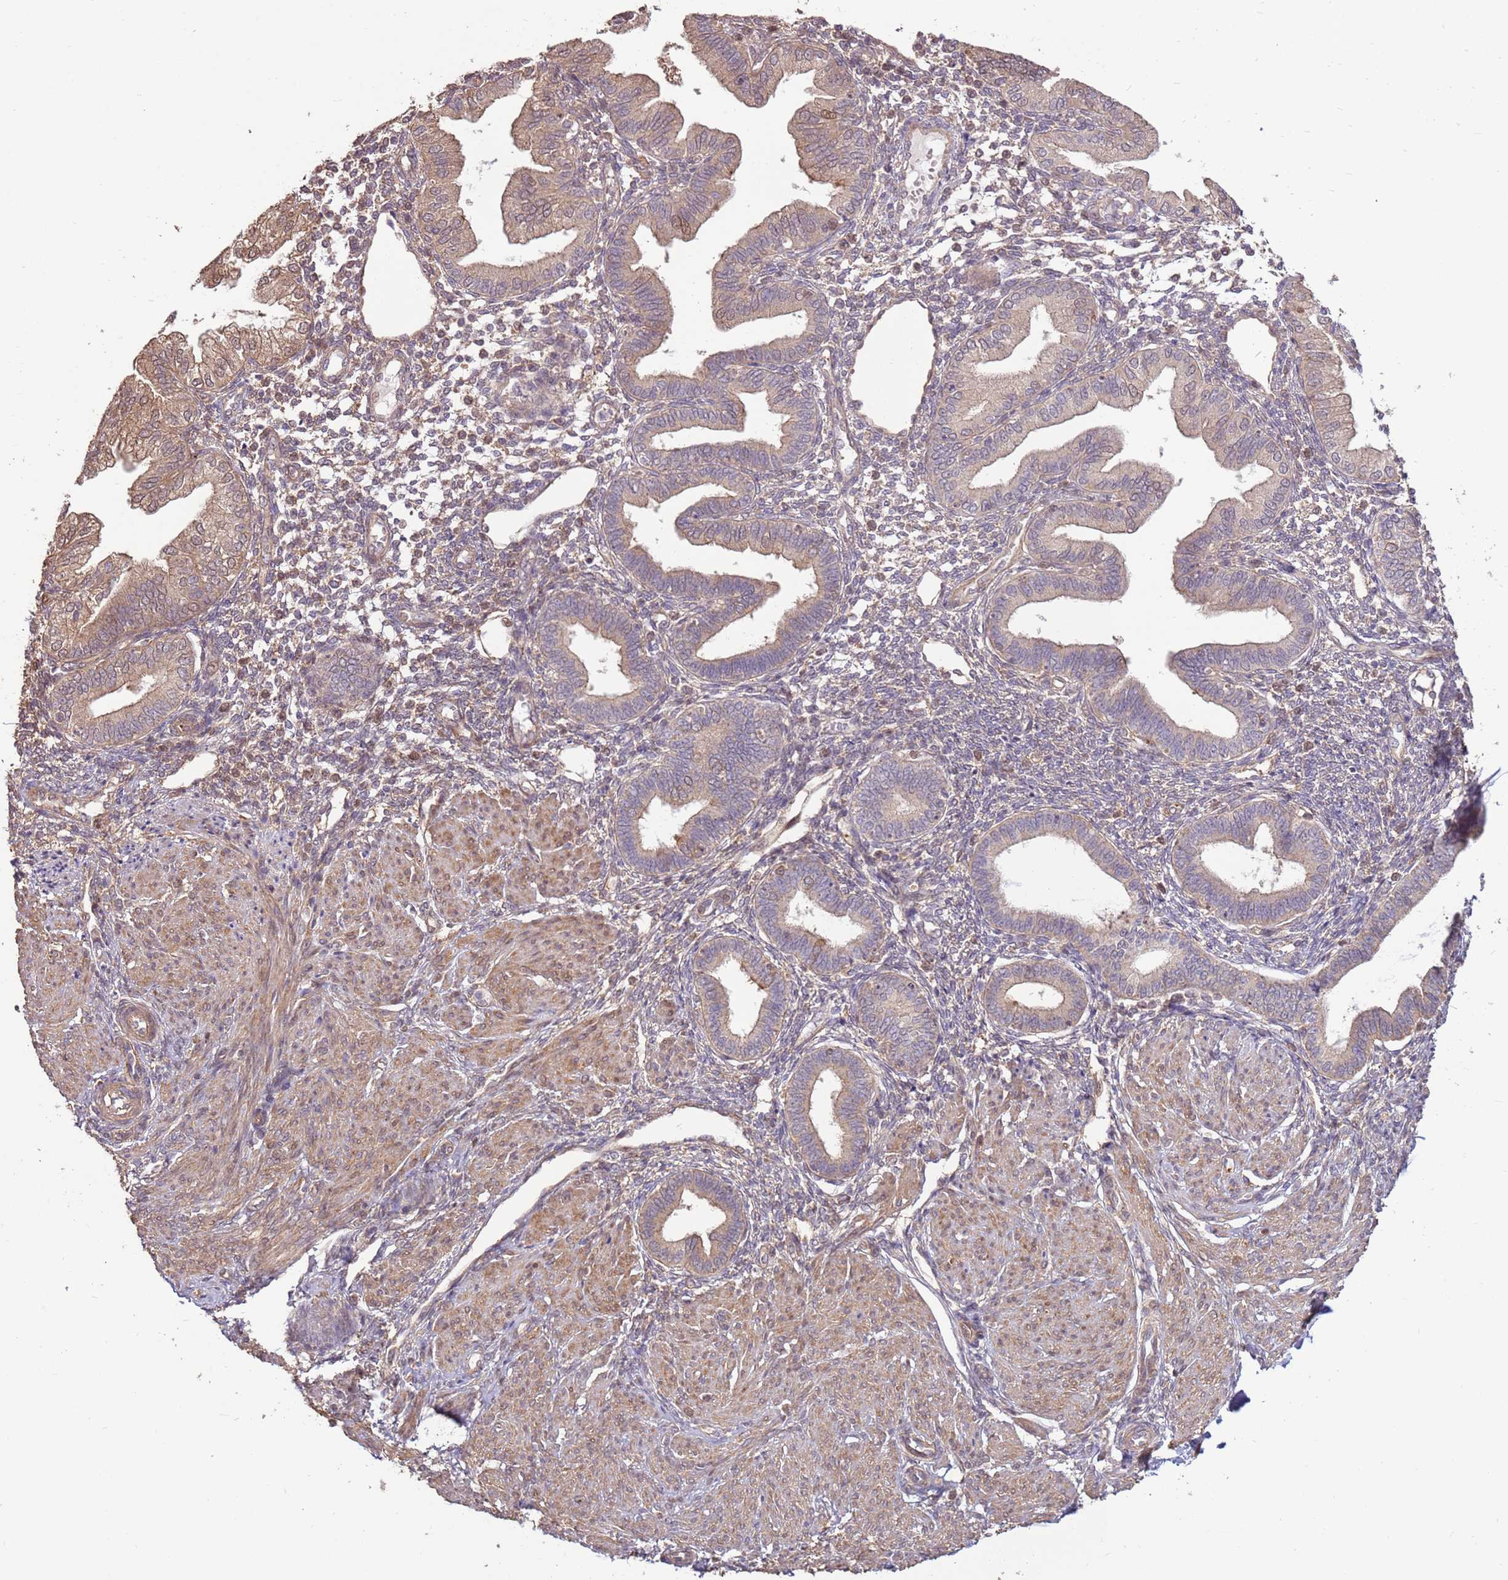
{"staining": {"intensity": "weak", "quantity": "25%-75%", "location": "cytoplasmic/membranous"}, "tissue": "endometrium", "cell_type": "Cells in endometrial stroma", "image_type": "normal", "snomed": [{"axis": "morphology", "description": "Normal tissue, NOS"}, {"axis": "topography", "description": "Endometrium"}], "caption": "The micrograph reveals staining of benign endometrium, revealing weak cytoplasmic/membranous protein staining (brown color) within cells in endometrial stroma. The staining was performed using DAB to visualize the protein expression in brown, while the nuclei were stained in blue with hematoxylin (Magnification: 20x).", "gene": "CCDC112", "patient": {"sex": "female", "age": 53}}